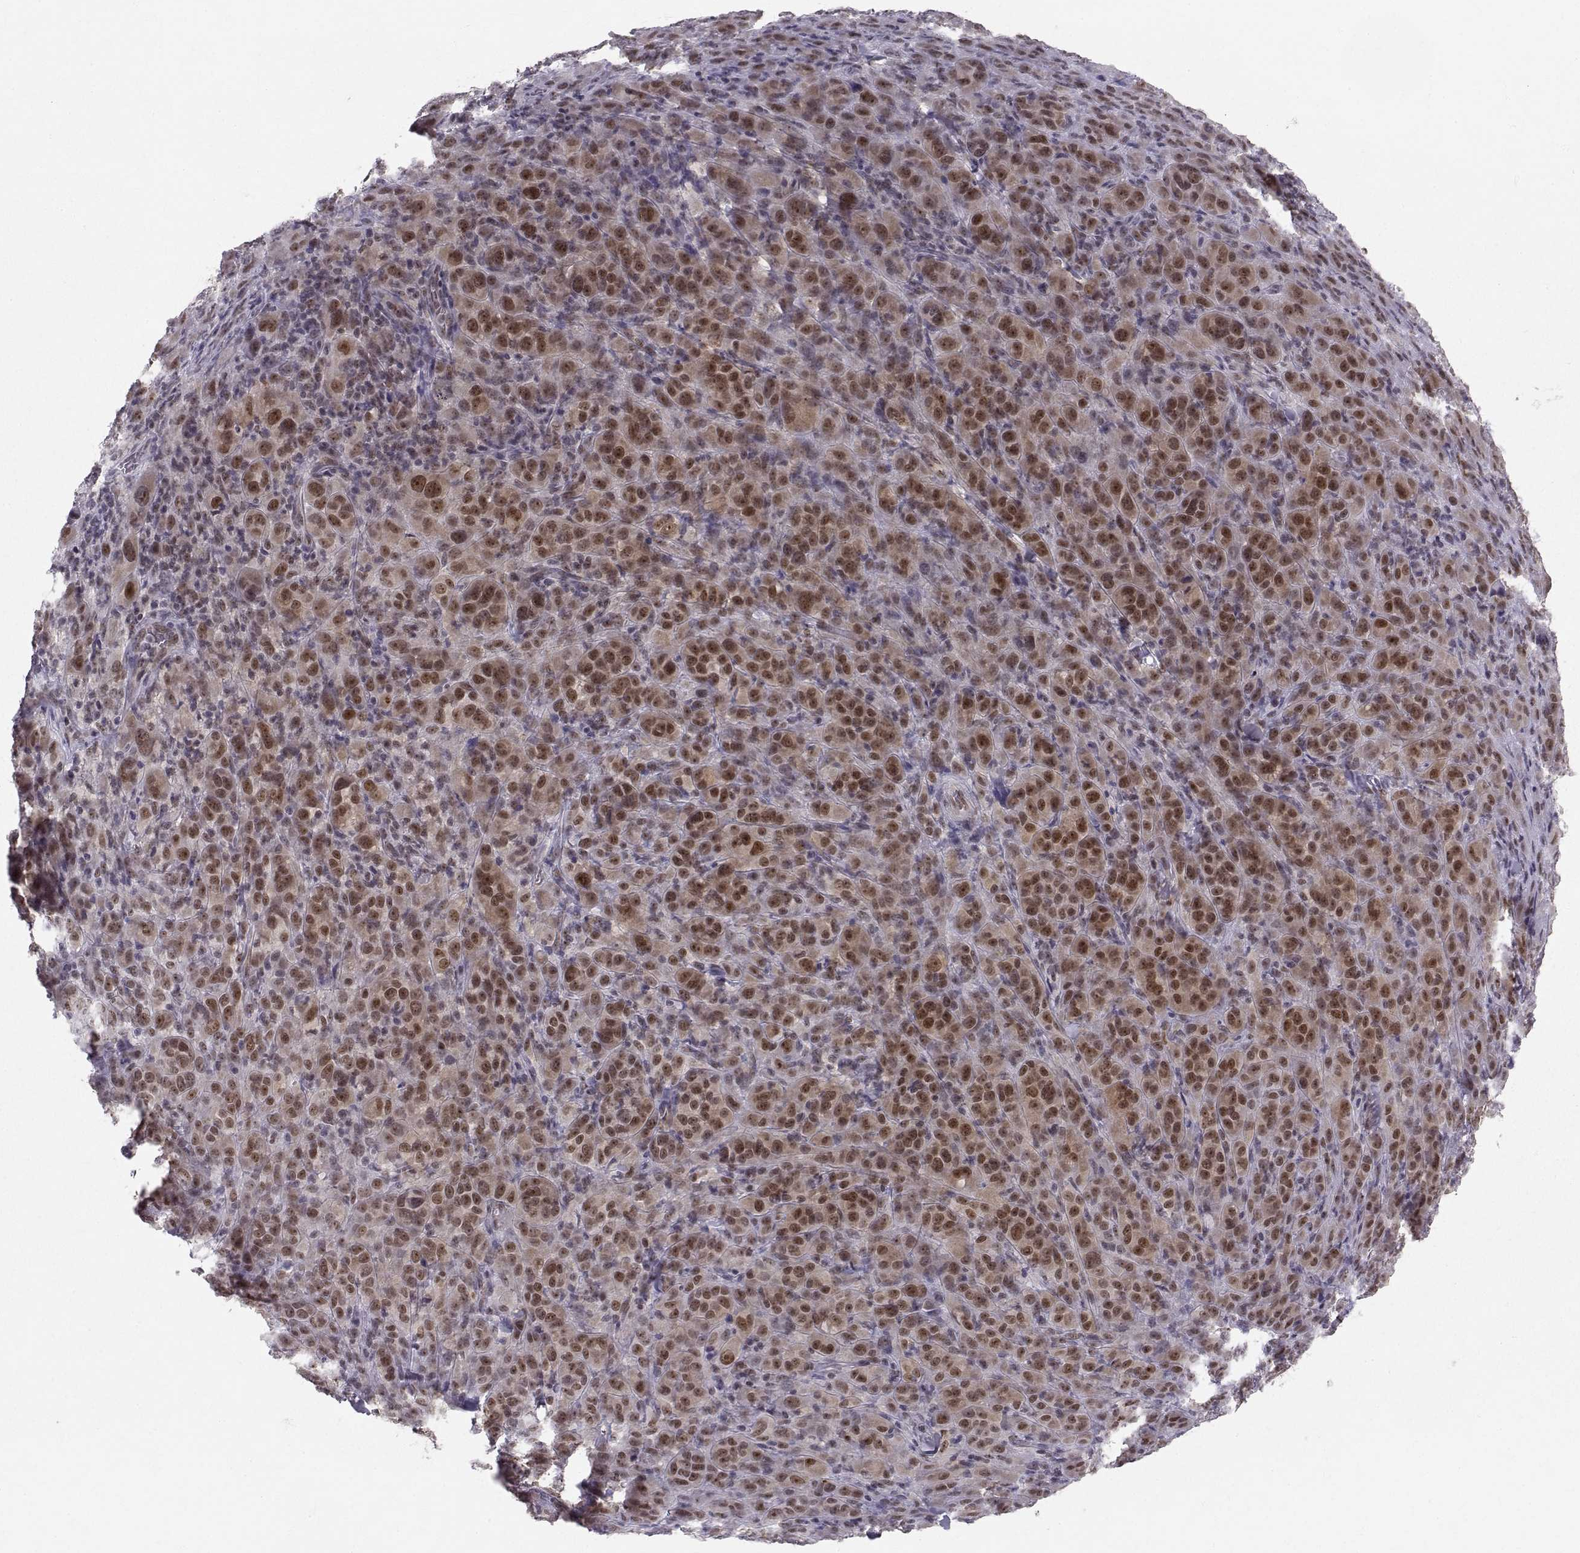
{"staining": {"intensity": "strong", "quantity": "25%-75%", "location": "cytoplasmic/membranous,nuclear"}, "tissue": "melanoma", "cell_type": "Tumor cells", "image_type": "cancer", "snomed": [{"axis": "morphology", "description": "Malignant melanoma, NOS"}, {"axis": "topography", "description": "Skin"}], "caption": "Melanoma tissue shows strong cytoplasmic/membranous and nuclear positivity in approximately 25%-75% of tumor cells", "gene": "RPP38", "patient": {"sex": "female", "age": 87}}